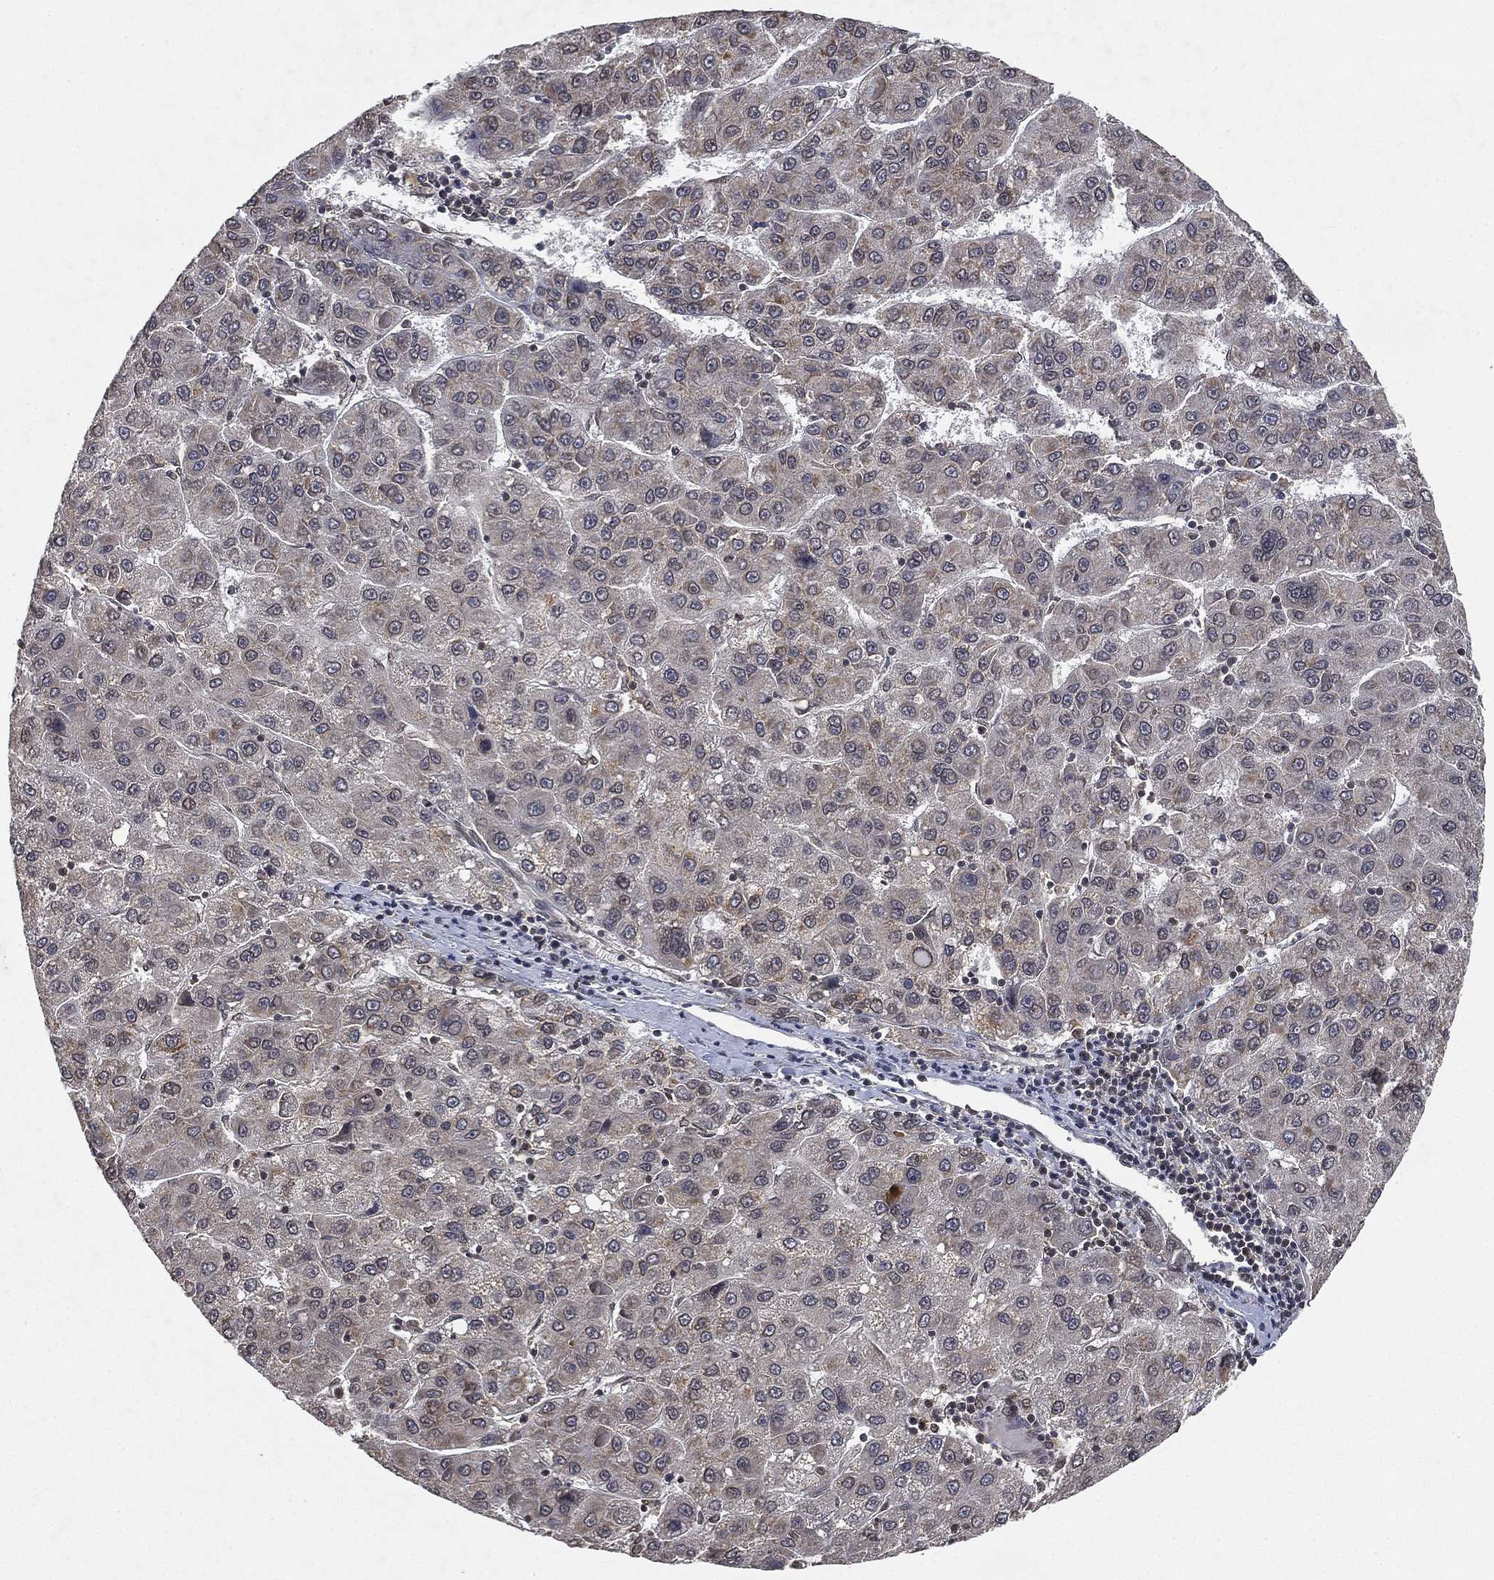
{"staining": {"intensity": "negative", "quantity": "none", "location": "none"}, "tissue": "liver cancer", "cell_type": "Tumor cells", "image_type": "cancer", "snomed": [{"axis": "morphology", "description": "Carcinoma, Hepatocellular, NOS"}, {"axis": "topography", "description": "Liver"}], "caption": "An immunohistochemistry (IHC) image of liver cancer is shown. There is no staining in tumor cells of liver cancer.", "gene": "UBA5", "patient": {"sex": "female", "age": 82}}